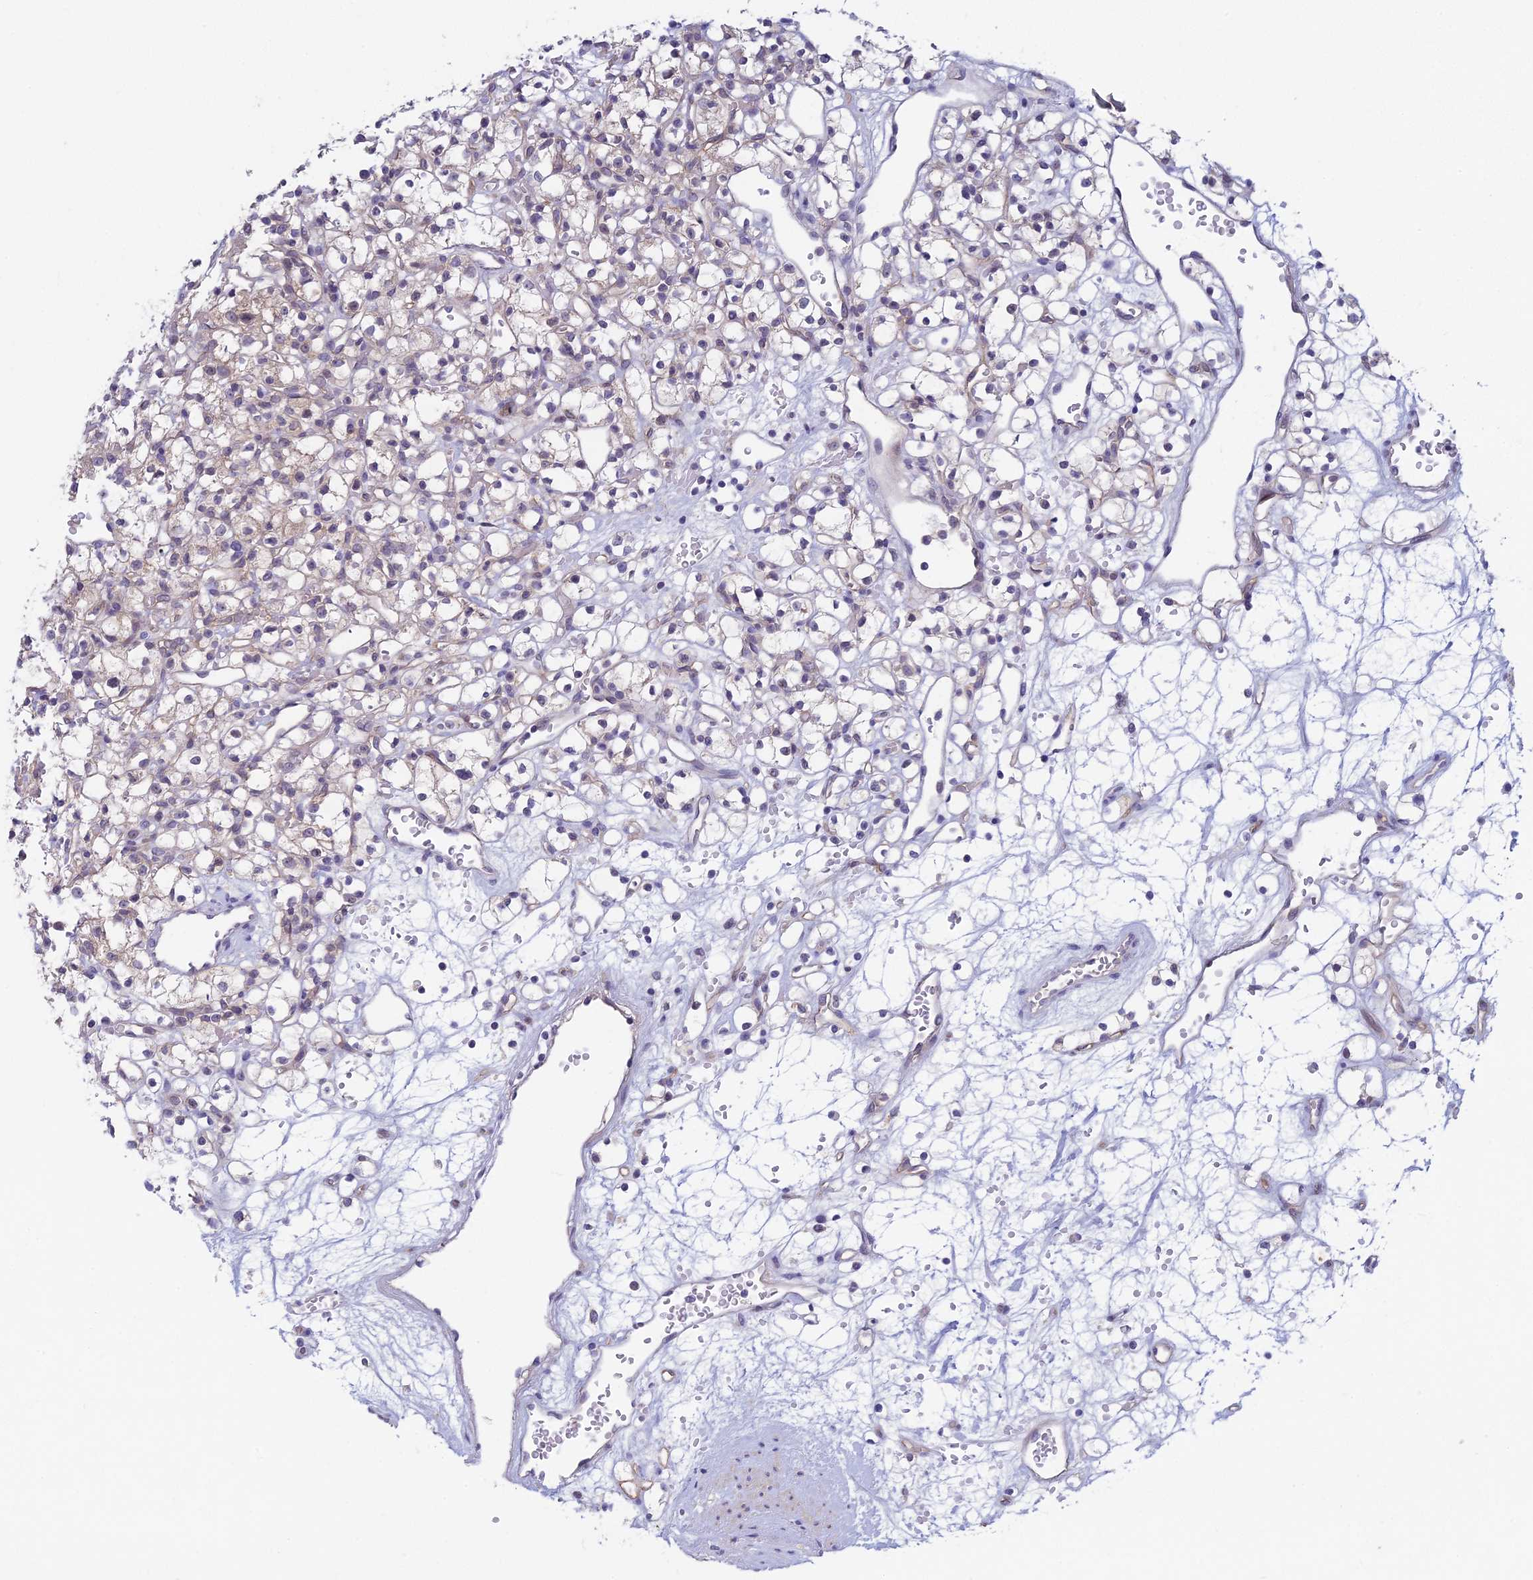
{"staining": {"intensity": "negative", "quantity": "none", "location": "none"}, "tissue": "renal cancer", "cell_type": "Tumor cells", "image_type": "cancer", "snomed": [{"axis": "morphology", "description": "Adenocarcinoma, NOS"}, {"axis": "topography", "description": "Kidney"}], "caption": "Tumor cells are negative for protein expression in human renal adenocarcinoma.", "gene": "METTL26", "patient": {"sex": "female", "age": 59}}